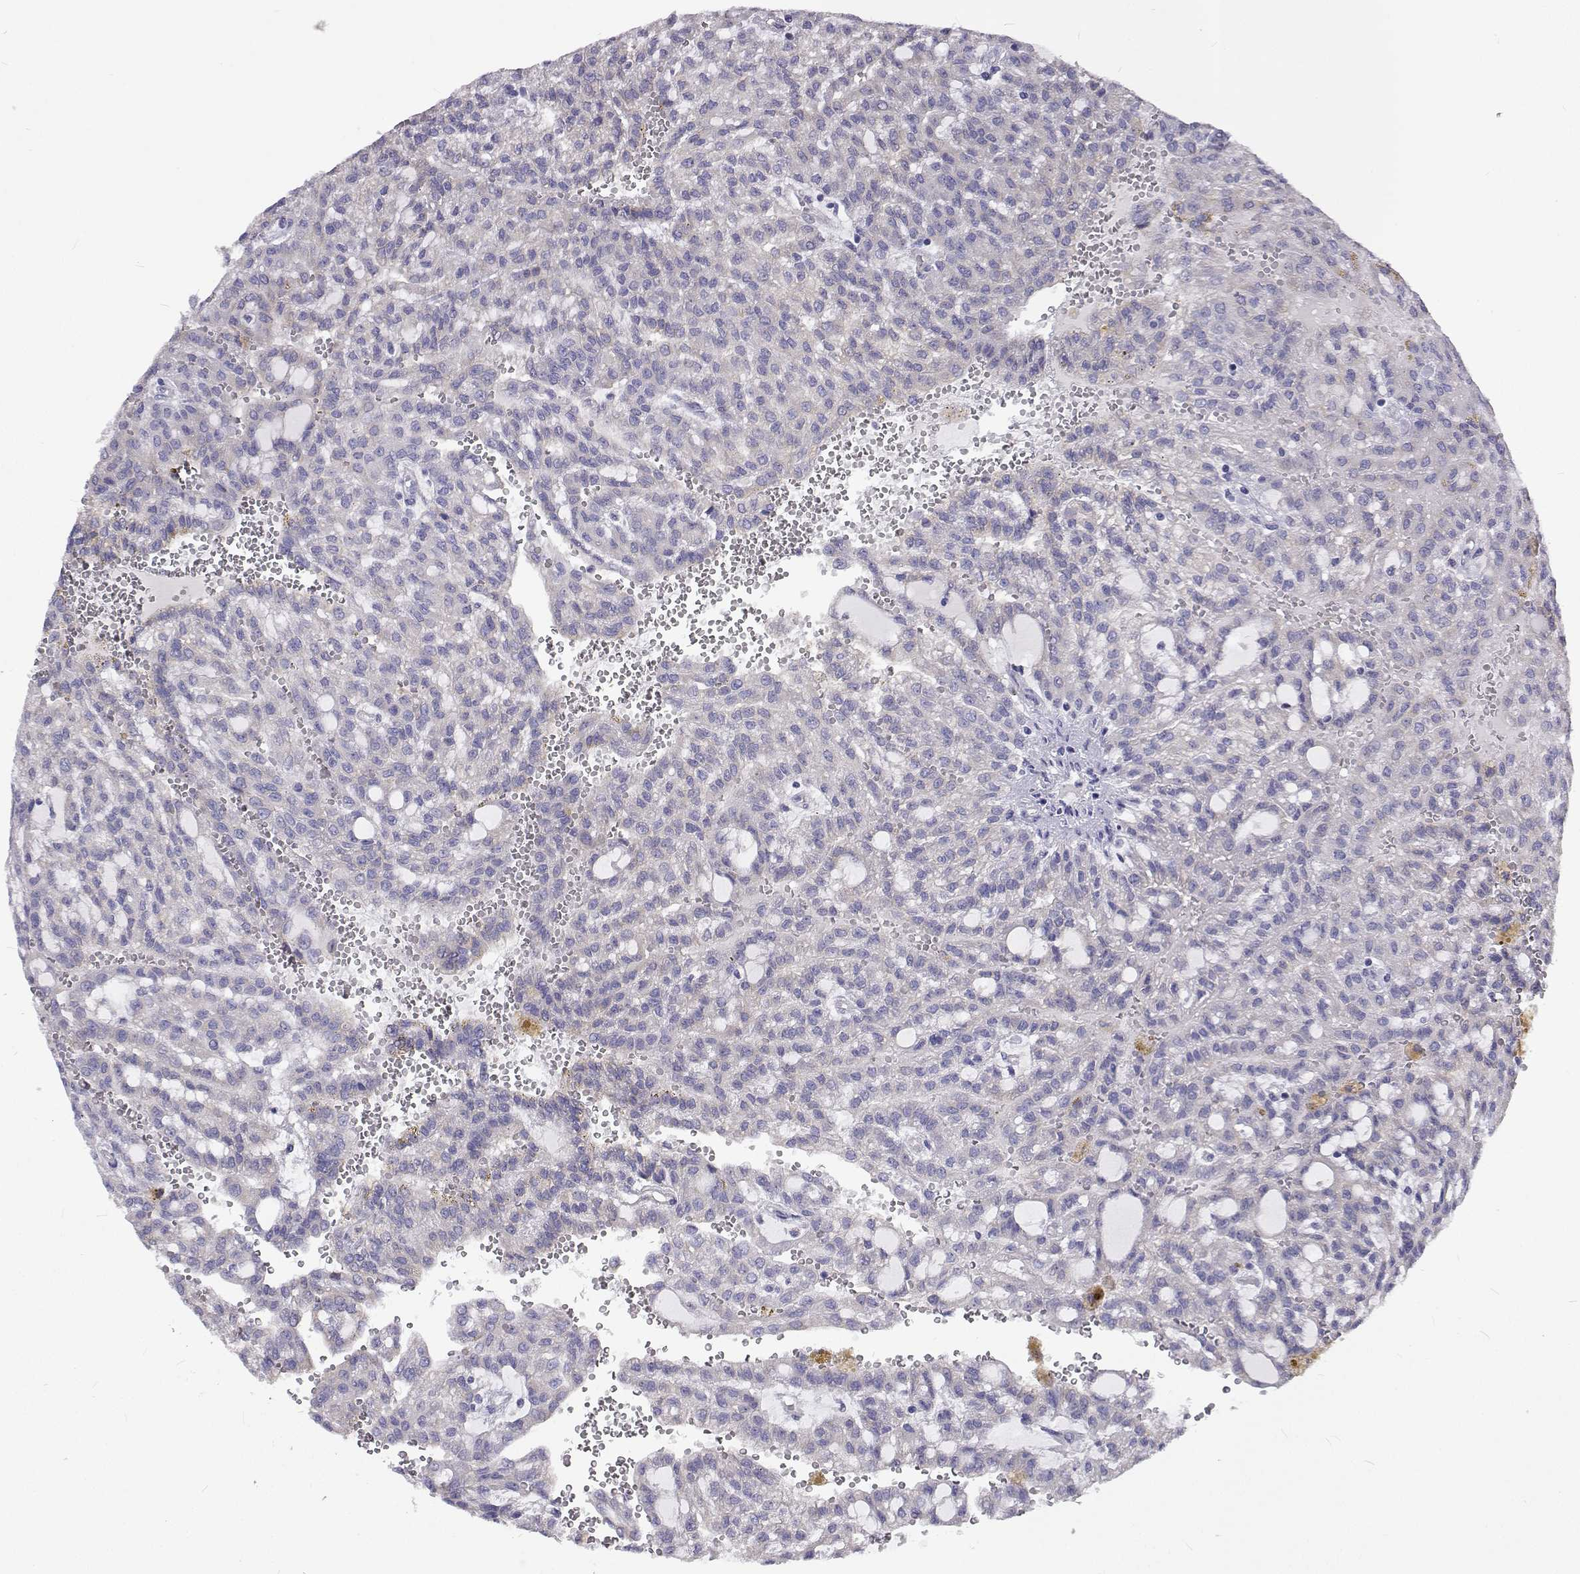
{"staining": {"intensity": "negative", "quantity": "none", "location": "none"}, "tissue": "renal cancer", "cell_type": "Tumor cells", "image_type": "cancer", "snomed": [{"axis": "morphology", "description": "Adenocarcinoma, NOS"}, {"axis": "topography", "description": "Kidney"}], "caption": "The micrograph reveals no significant expression in tumor cells of renal cancer (adenocarcinoma). (DAB immunohistochemistry (IHC) visualized using brightfield microscopy, high magnification).", "gene": "LHFPL7", "patient": {"sex": "male", "age": 63}}